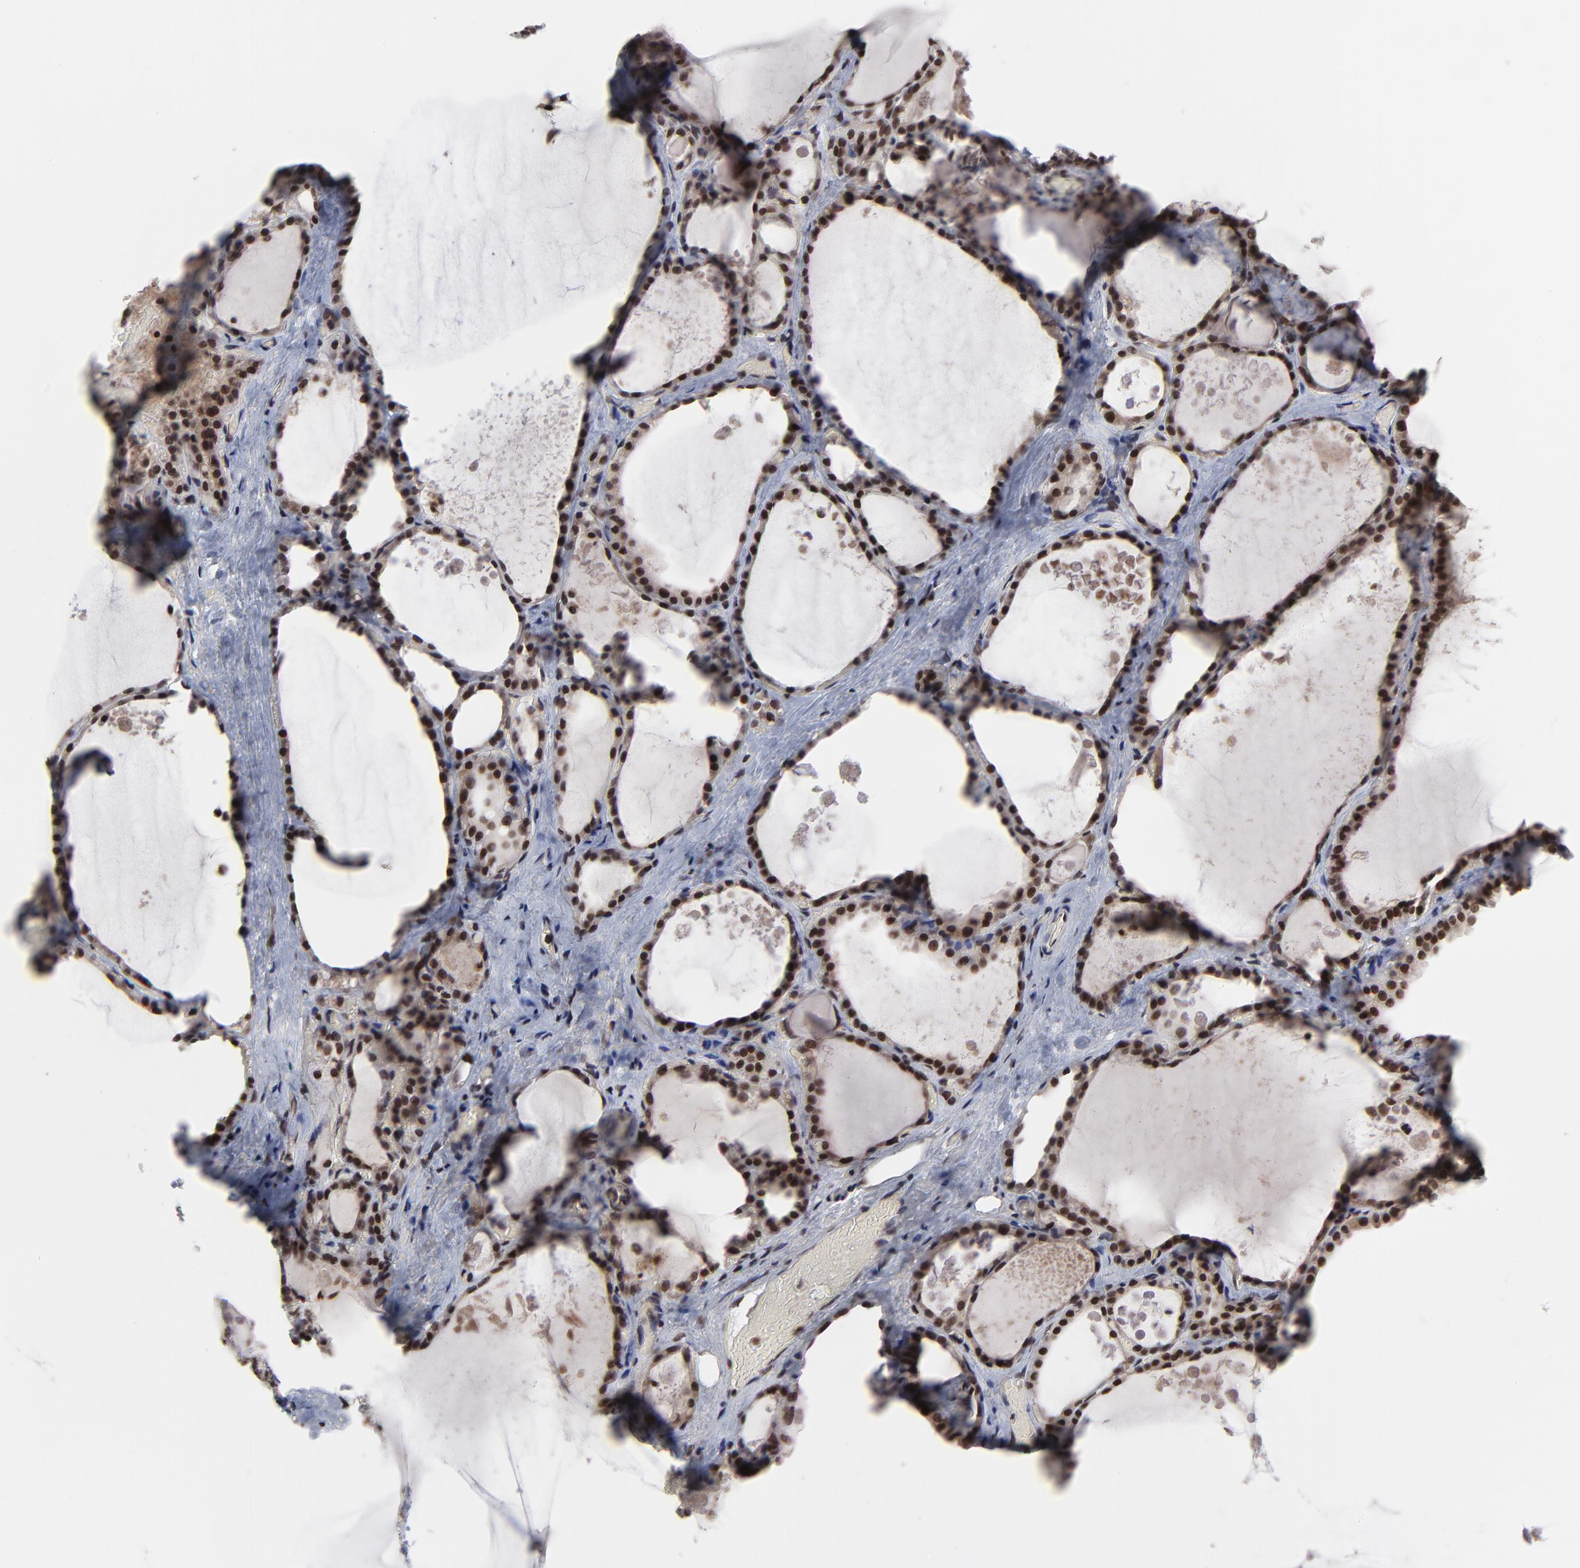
{"staining": {"intensity": "strong", "quantity": ">75%", "location": "nuclear"}, "tissue": "thyroid gland", "cell_type": "Glandular cells", "image_type": "normal", "snomed": [{"axis": "morphology", "description": "Normal tissue, NOS"}, {"axis": "topography", "description": "Thyroid gland"}], "caption": "Immunohistochemical staining of unremarkable thyroid gland shows high levels of strong nuclear positivity in approximately >75% of glandular cells. The staining was performed using DAB, with brown indicating positive protein expression. Nuclei are stained blue with hematoxylin.", "gene": "ZNF777", "patient": {"sex": "male", "age": 61}}